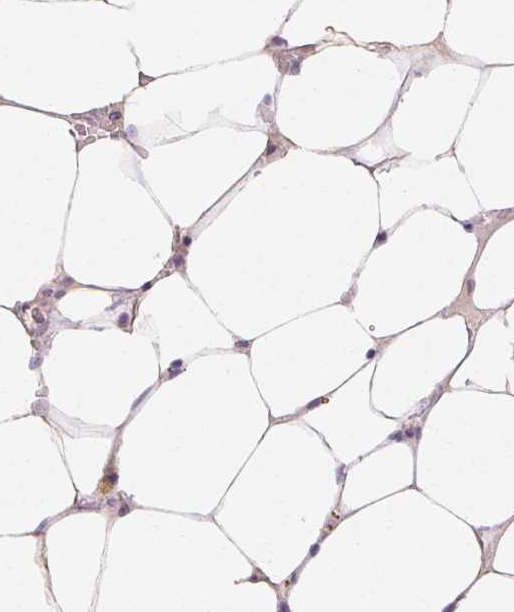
{"staining": {"intensity": "weak", "quantity": "<25%", "location": "cytoplasmic/membranous"}, "tissue": "bone marrow", "cell_type": "Hematopoietic cells", "image_type": "normal", "snomed": [{"axis": "morphology", "description": "Normal tissue, NOS"}, {"axis": "topography", "description": "Bone marrow"}], "caption": "A histopathology image of bone marrow stained for a protein exhibits no brown staining in hematopoietic cells.", "gene": "MAP7D2", "patient": {"sex": "male", "age": 64}}